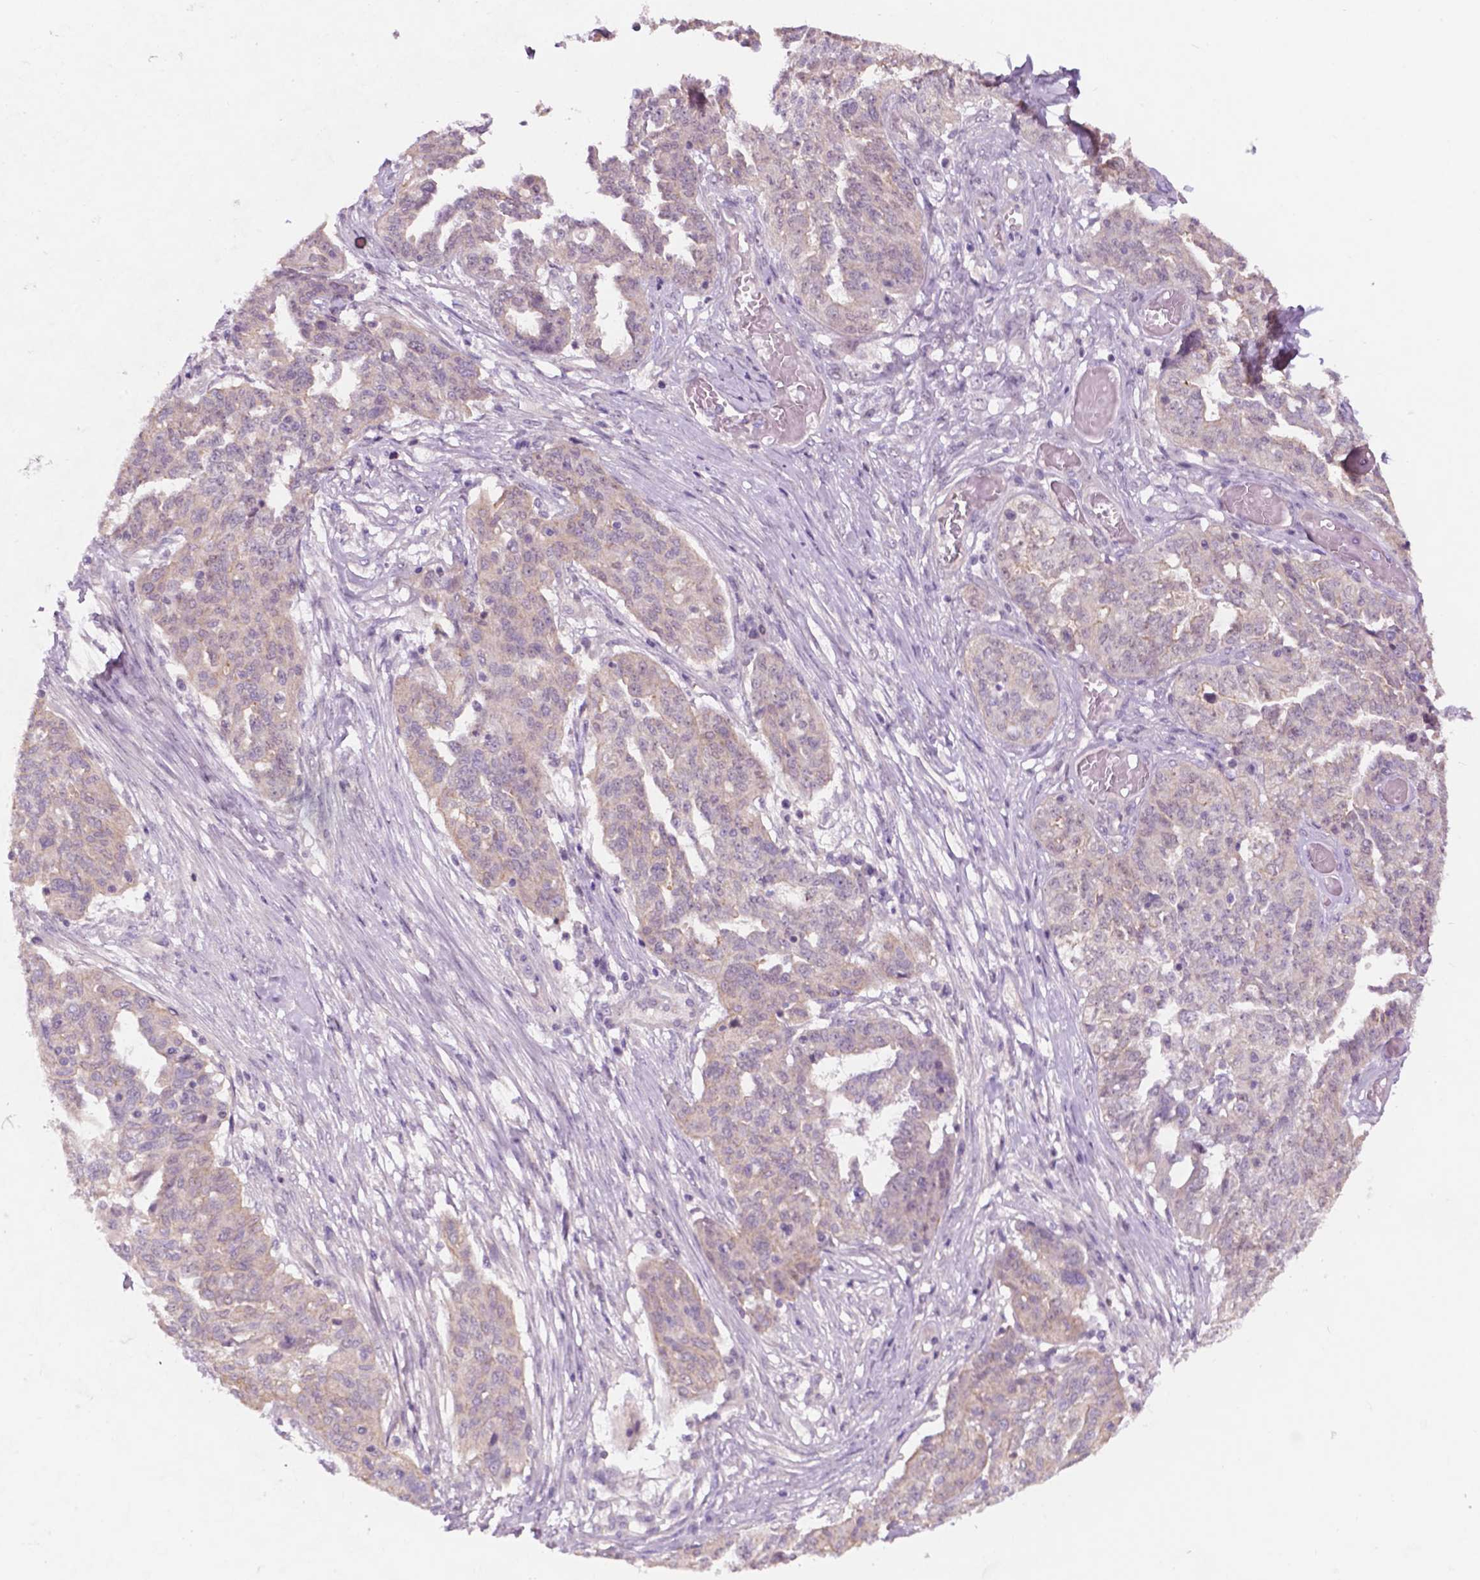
{"staining": {"intensity": "negative", "quantity": "none", "location": "none"}, "tissue": "ovarian cancer", "cell_type": "Tumor cells", "image_type": "cancer", "snomed": [{"axis": "morphology", "description": "Cystadenocarcinoma, serous, NOS"}, {"axis": "topography", "description": "Ovary"}], "caption": "The histopathology image displays no significant staining in tumor cells of serous cystadenocarcinoma (ovarian).", "gene": "FAM50B", "patient": {"sex": "female", "age": 67}}